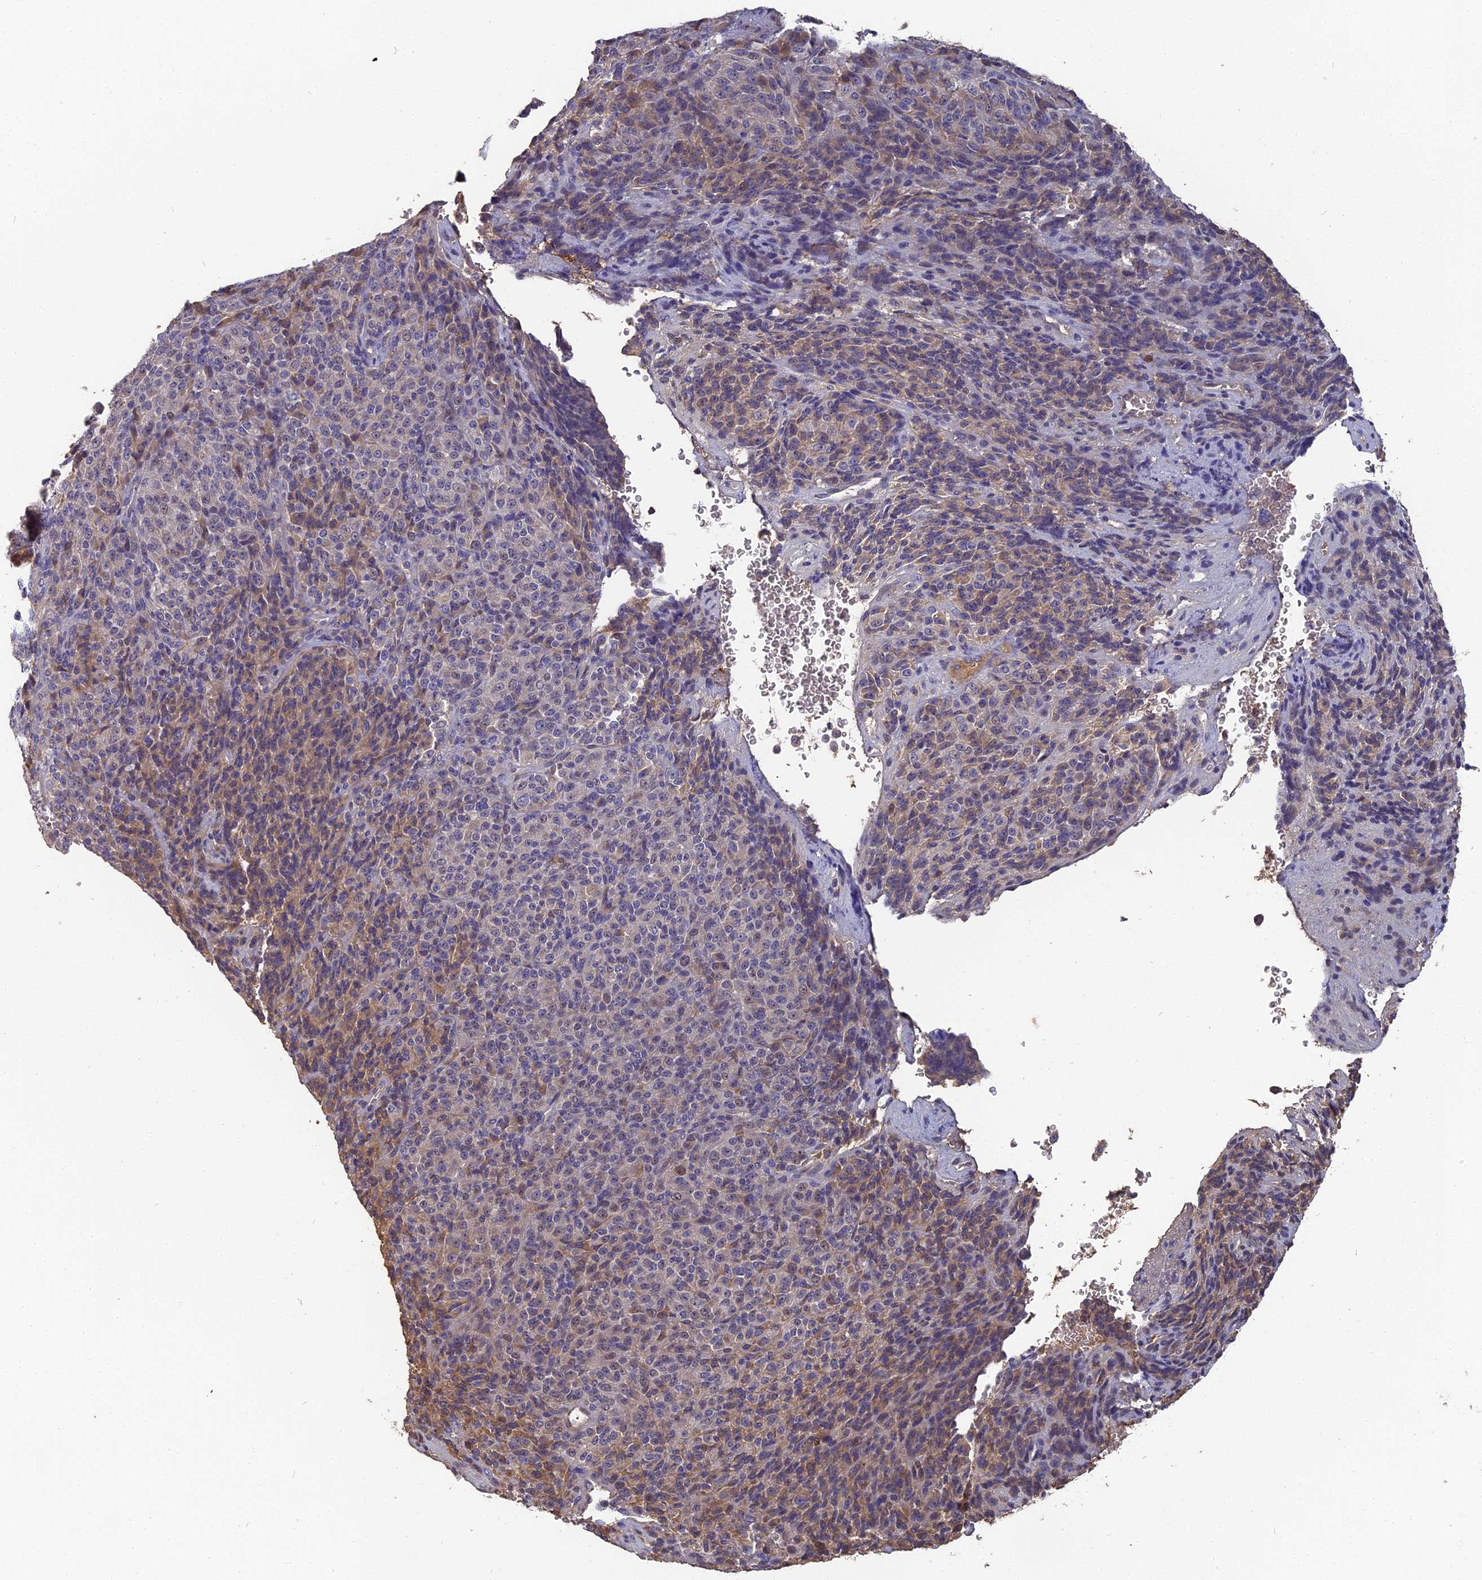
{"staining": {"intensity": "moderate", "quantity": "<25%", "location": "cytoplasmic/membranous"}, "tissue": "melanoma", "cell_type": "Tumor cells", "image_type": "cancer", "snomed": [{"axis": "morphology", "description": "Malignant melanoma, Metastatic site"}, {"axis": "topography", "description": "Brain"}], "caption": "The photomicrograph shows a brown stain indicating the presence of a protein in the cytoplasmic/membranous of tumor cells in malignant melanoma (metastatic site).", "gene": "ERMAP", "patient": {"sex": "female", "age": 56}}